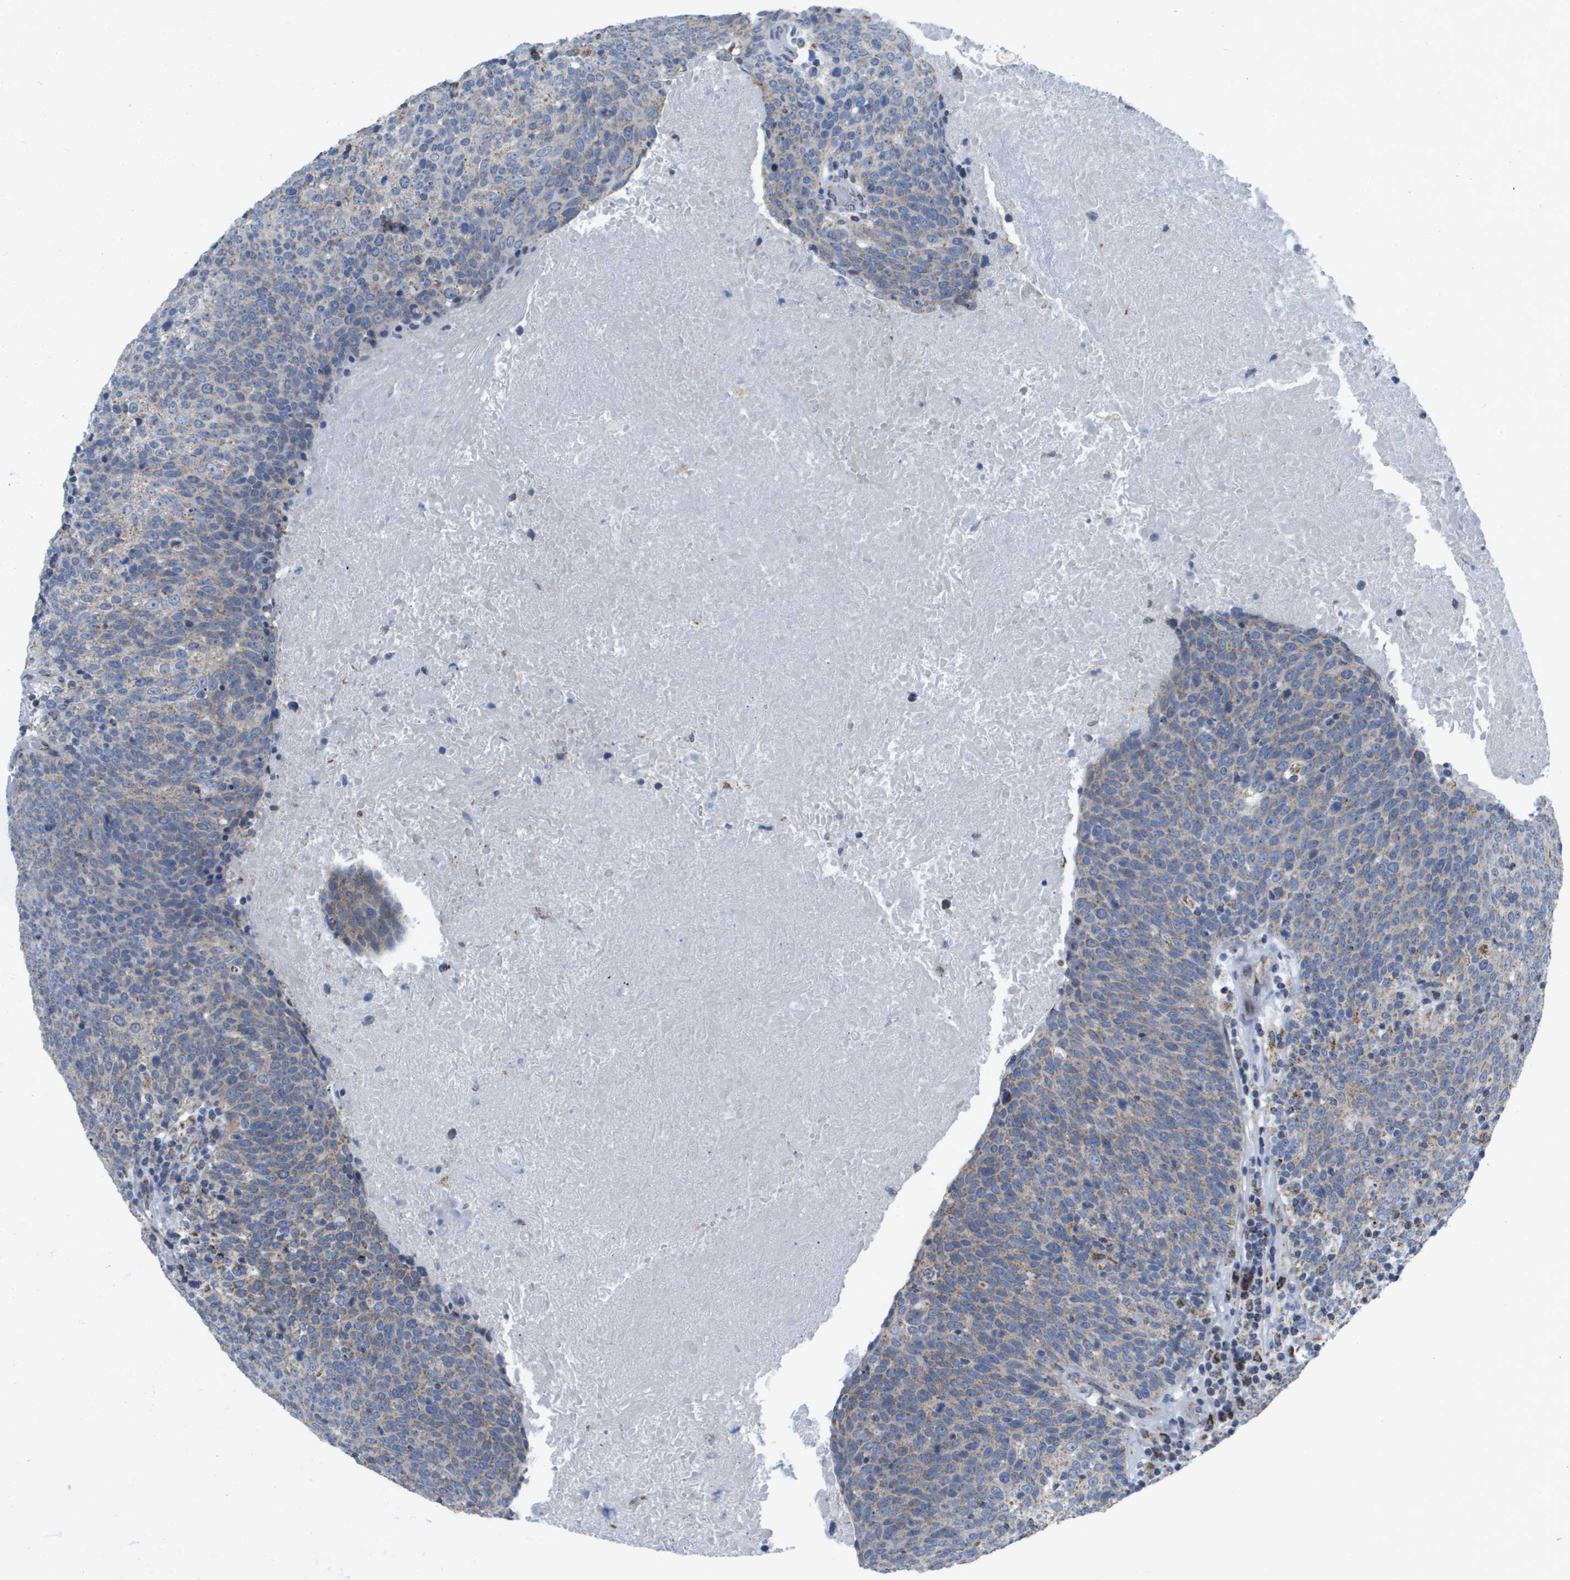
{"staining": {"intensity": "weak", "quantity": "25%-75%", "location": "cytoplasmic/membranous"}, "tissue": "head and neck cancer", "cell_type": "Tumor cells", "image_type": "cancer", "snomed": [{"axis": "morphology", "description": "Squamous cell carcinoma, NOS"}, {"axis": "morphology", "description": "Squamous cell carcinoma, metastatic, NOS"}, {"axis": "topography", "description": "Lymph node"}, {"axis": "topography", "description": "Head-Neck"}], "caption": "High-magnification brightfield microscopy of head and neck cancer (metastatic squamous cell carcinoma) stained with DAB (brown) and counterstained with hematoxylin (blue). tumor cells exhibit weak cytoplasmic/membranous staining is identified in about25%-75% of cells.", "gene": "TMEM223", "patient": {"sex": "male", "age": 62}}